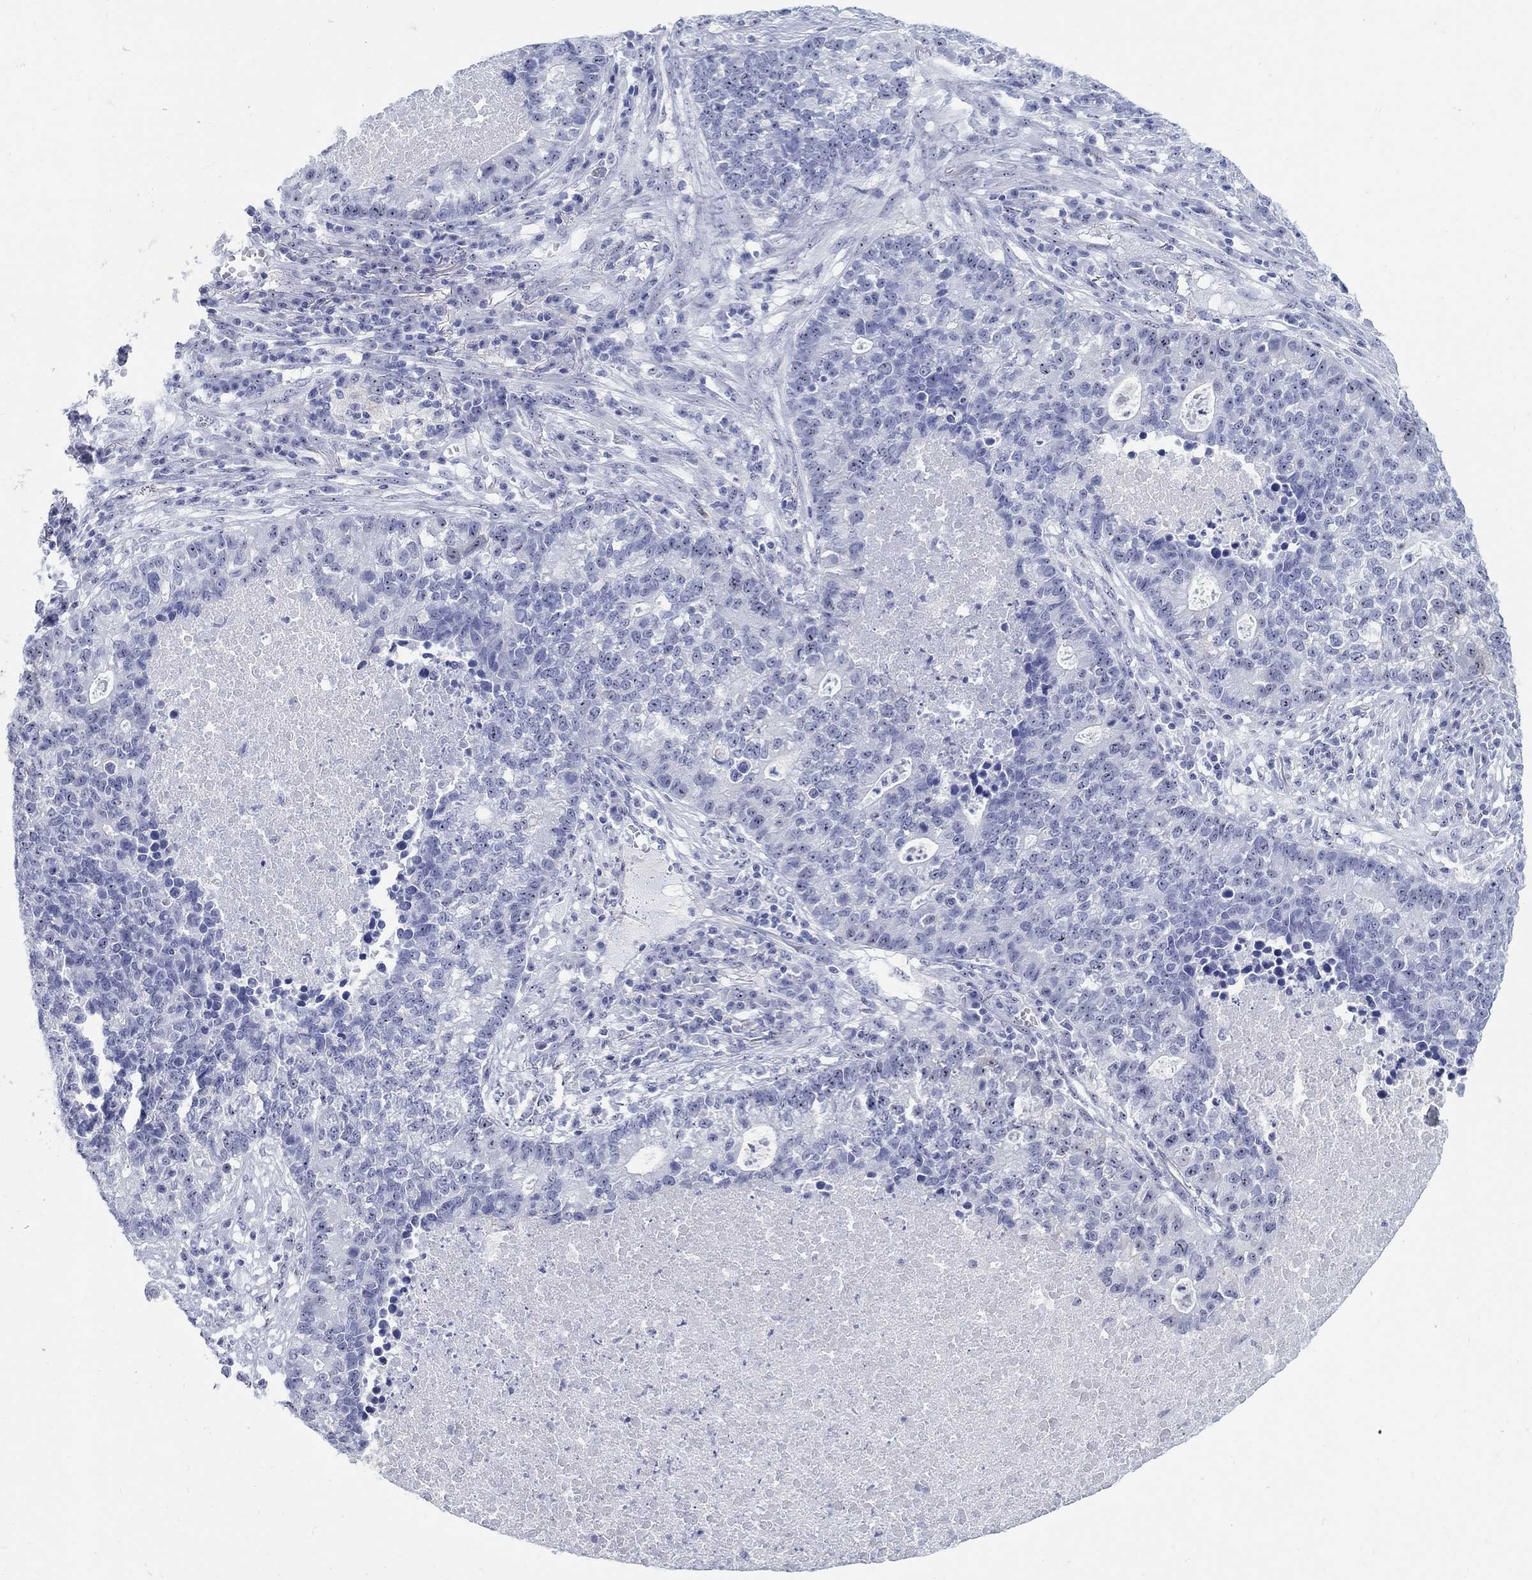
{"staining": {"intensity": "negative", "quantity": "none", "location": "none"}, "tissue": "lung cancer", "cell_type": "Tumor cells", "image_type": "cancer", "snomed": [{"axis": "morphology", "description": "Adenocarcinoma, NOS"}, {"axis": "topography", "description": "Lung"}], "caption": "Immunohistochemistry (IHC) photomicrograph of neoplastic tissue: lung cancer (adenocarcinoma) stained with DAB reveals no significant protein expression in tumor cells.", "gene": "AKR1C2", "patient": {"sex": "male", "age": 57}}